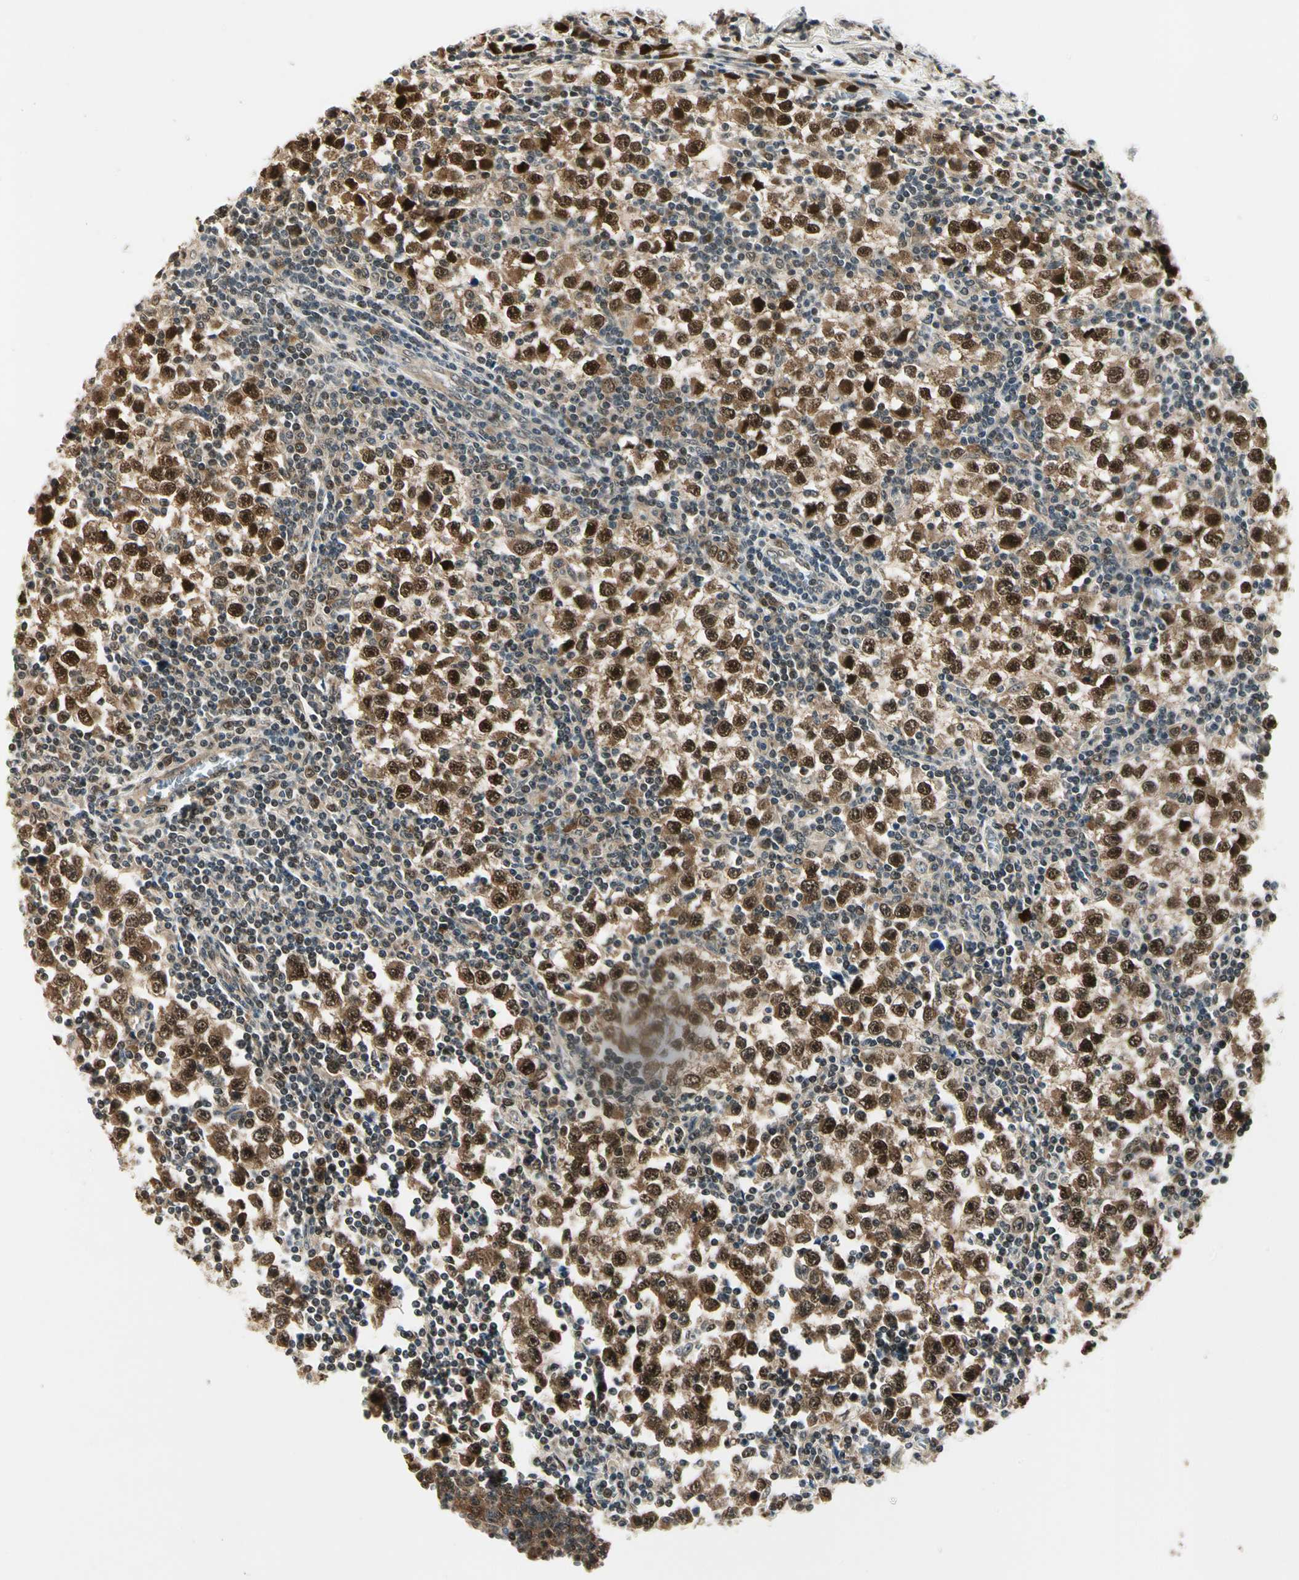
{"staining": {"intensity": "strong", "quantity": ">75%", "location": "cytoplasmic/membranous,nuclear"}, "tissue": "testis cancer", "cell_type": "Tumor cells", "image_type": "cancer", "snomed": [{"axis": "morphology", "description": "Seminoma, NOS"}, {"axis": "topography", "description": "Testis"}], "caption": "IHC histopathology image of neoplastic tissue: testis cancer (seminoma) stained using immunohistochemistry reveals high levels of strong protein expression localized specifically in the cytoplasmic/membranous and nuclear of tumor cells, appearing as a cytoplasmic/membranous and nuclear brown color.", "gene": "PDK2", "patient": {"sex": "male", "age": 65}}